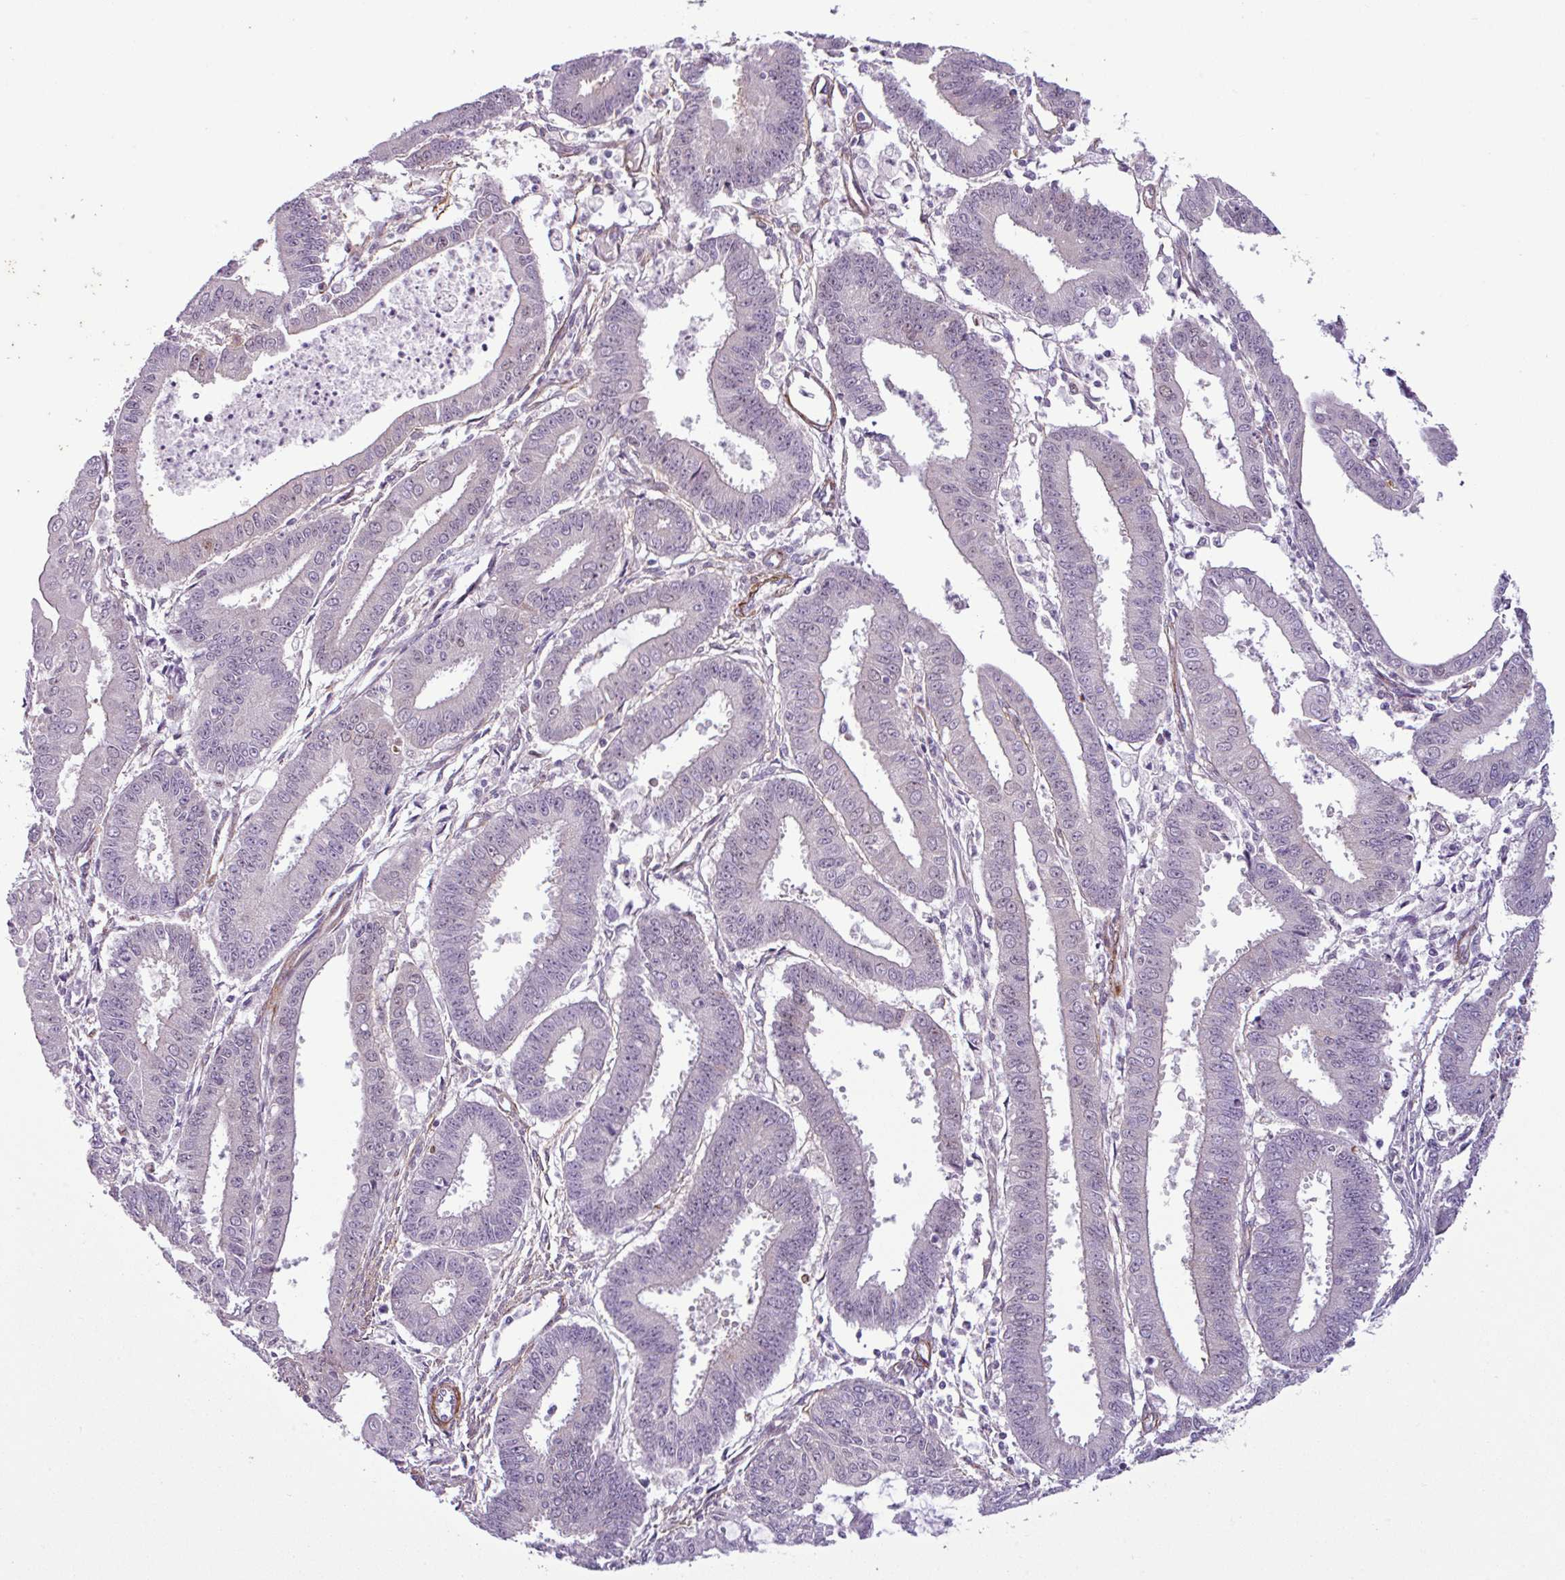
{"staining": {"intensity": "negative", "quantity": "none", "location": "none"}, "tissue": "endometrial cancer", "cell_type": "Tumor cells", "image_type": "cancer", "snomed": [{"axis": "morphology", "description": "Adenocarcinoma, NOS"}, {"axis": "topography", "description": "Endometrium"}], "caption": "Human endometrial cancer stained for a protein using immunohistochemistry (IHC) reveals no staining in tumor cells.", "gene": "ATP10A", "patient": {"sex": "female", "age": 73}}